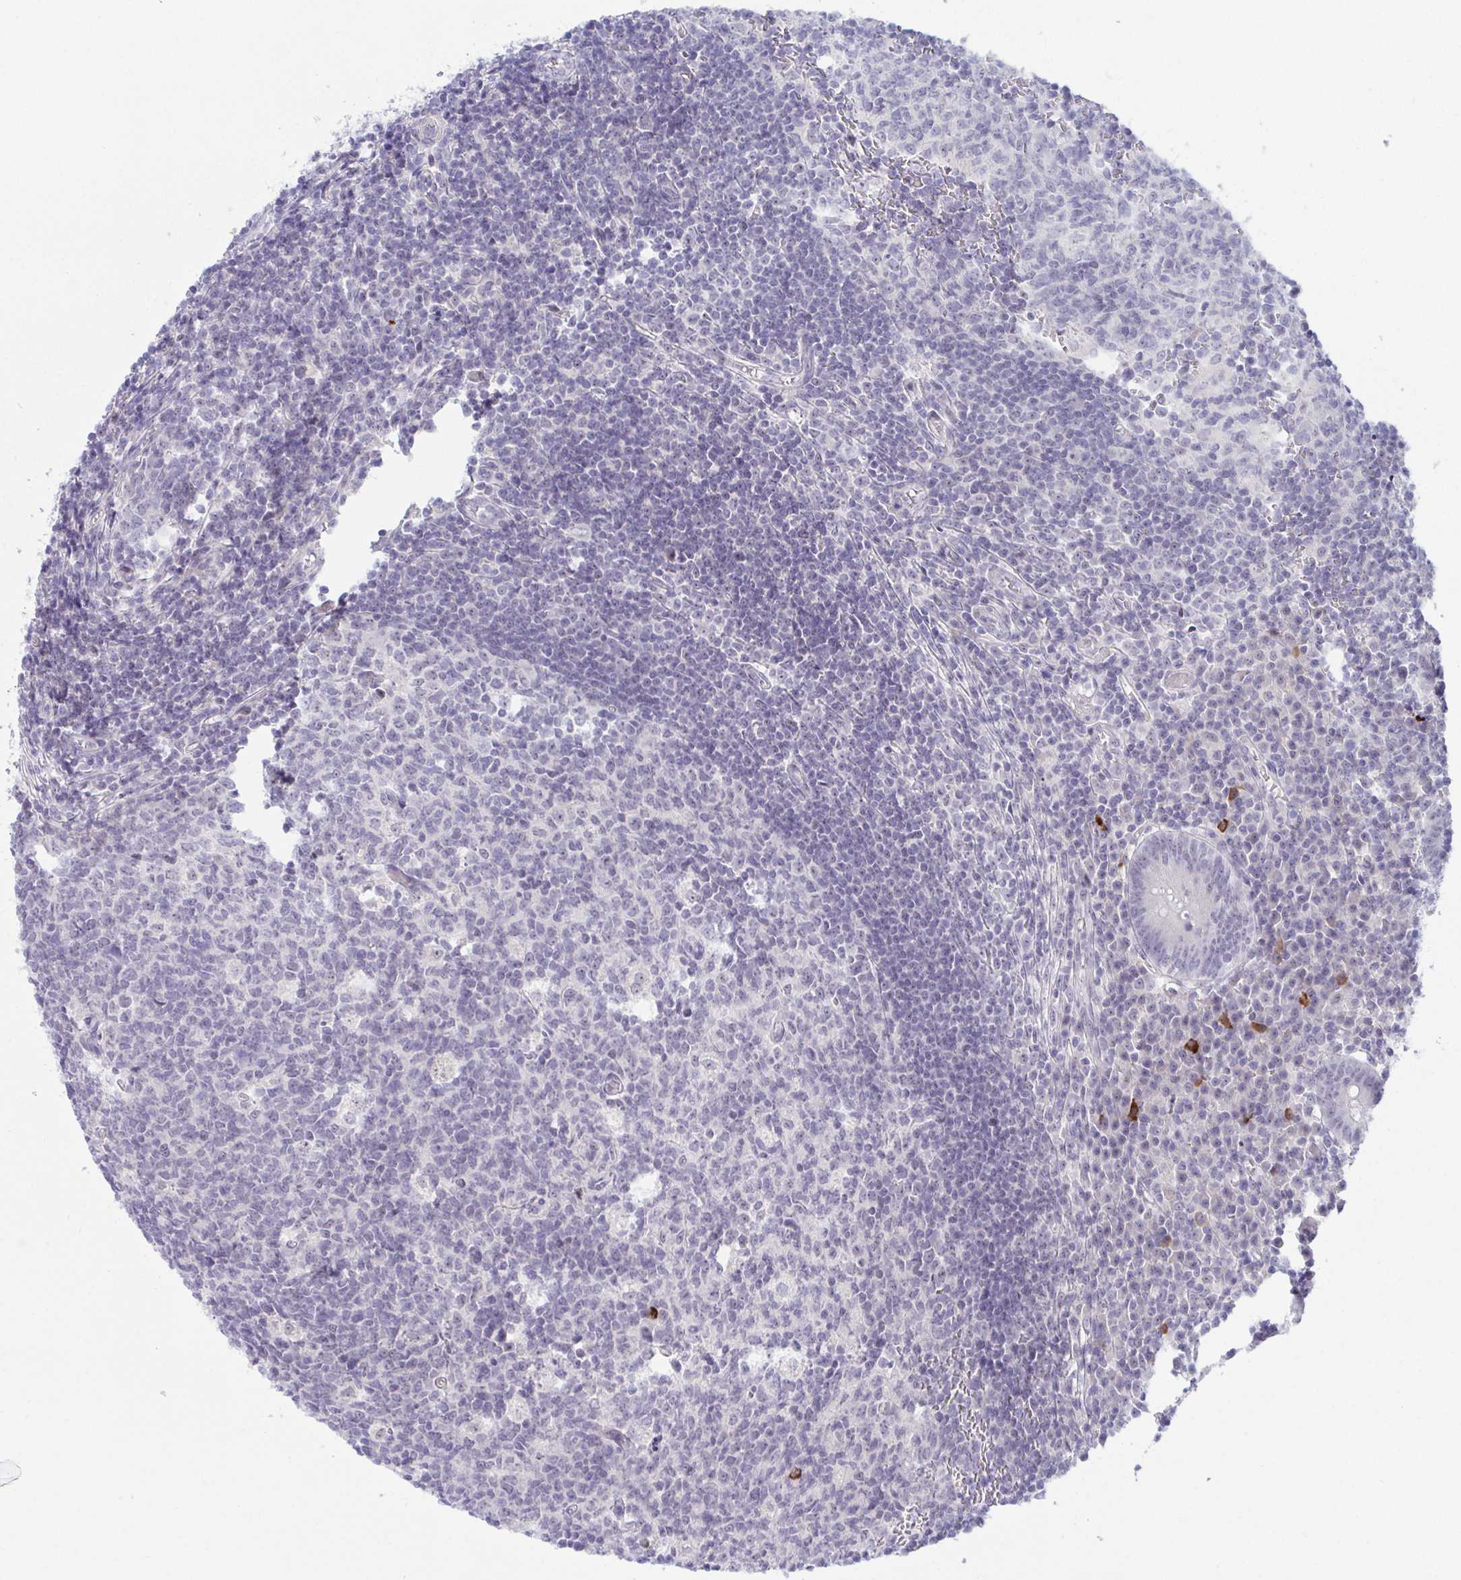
{"staining": {"intensity": "moderate", "quantity": "<25%", "location": "cytoplasmic/membranous"}, "tissue": "appendix", "cell_type": "Glandular cells", "image_type": "normal", "snomed": [{"axis": "morphology", "description": "Normal tissue, NOS"}, {"axis": "topography", "description": "Appendix"}], "caption": "Brown immunohistochemical staining in benign appendix shows moderate cytoplasmic/membranous positivity in approximately <25% of glandular cells.", "gene": "USP35", "patient": {"sex": "male", "age": 18}}